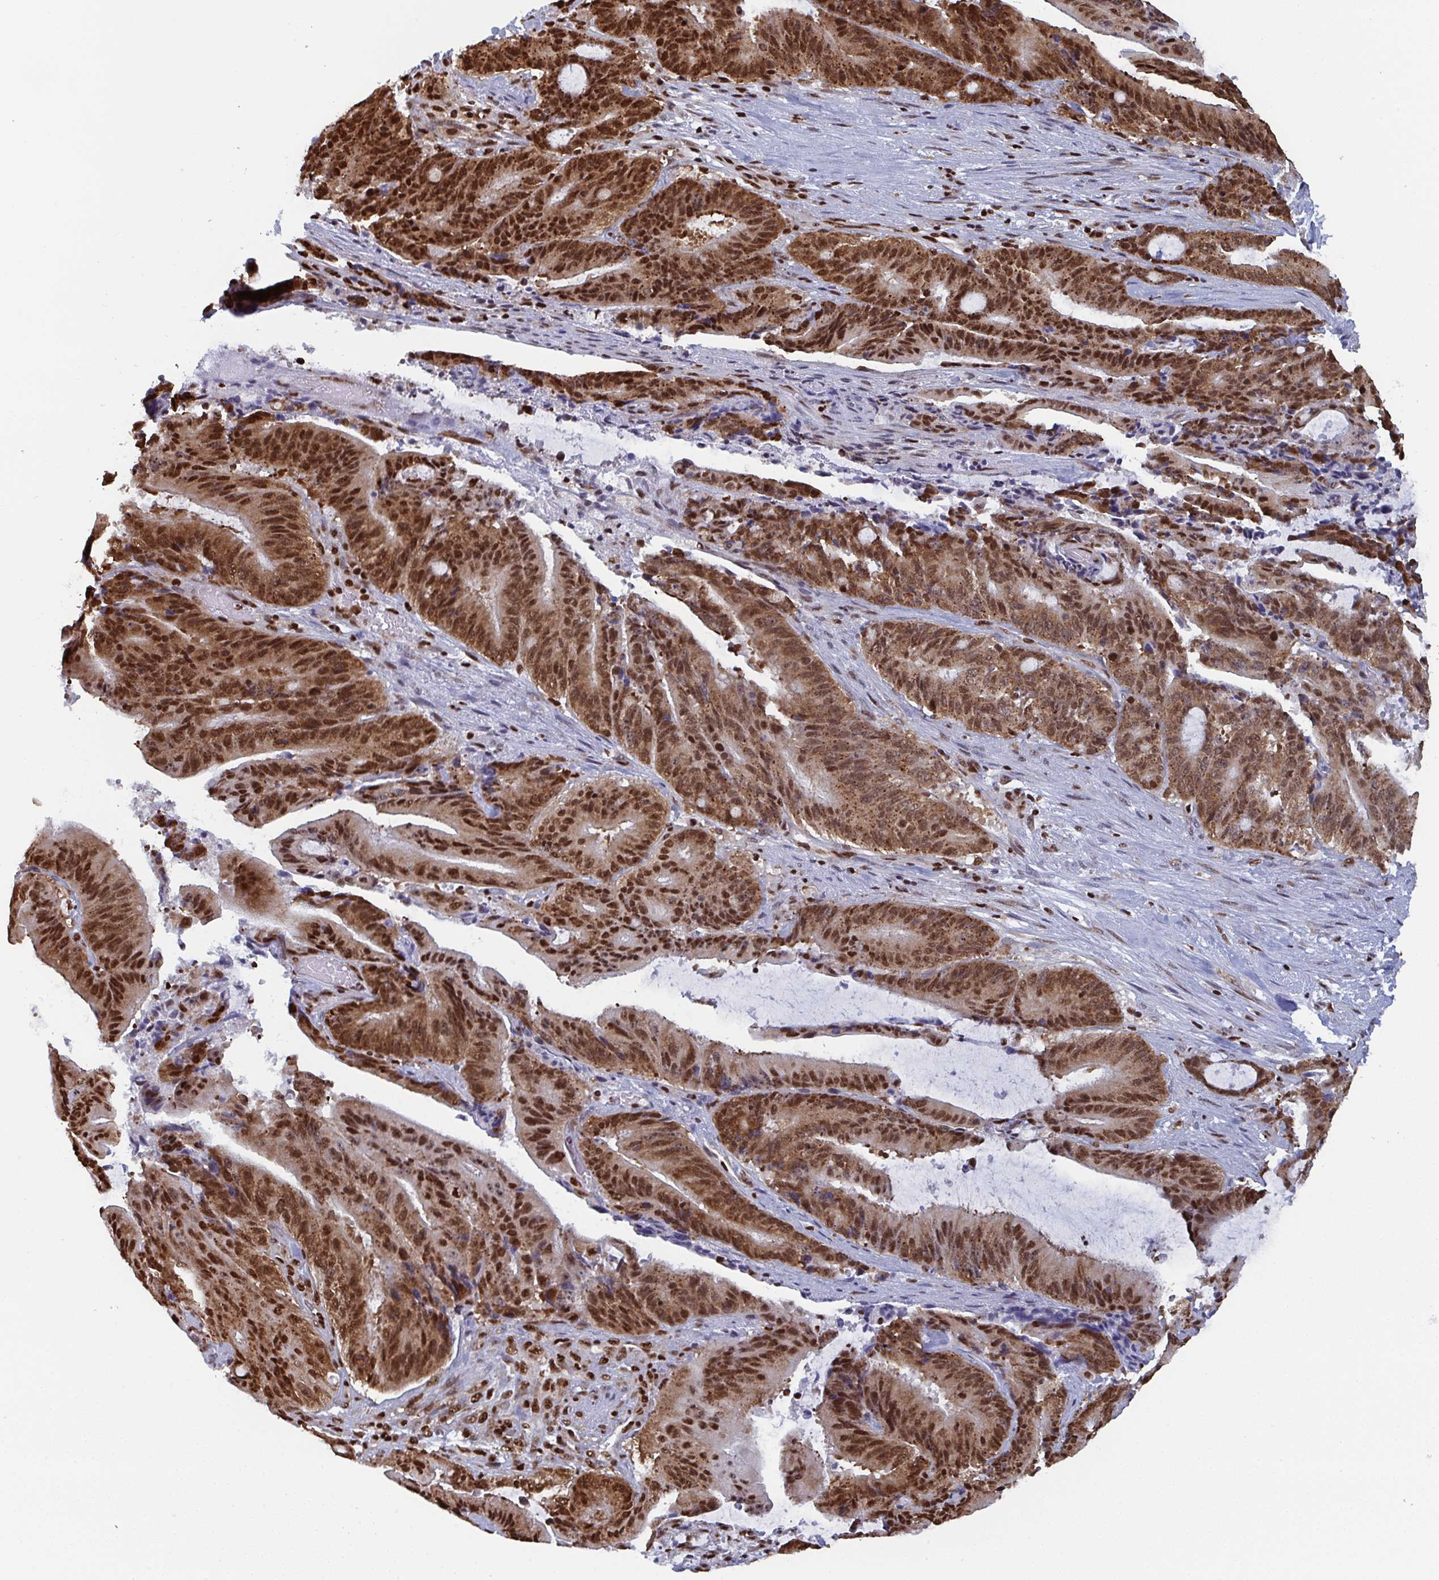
{"staining": {"intensity": "strong", "quantity": ">75%", "location": "cytoplasmic/membranous,nuclear"}, "tissue": "liver cancer", "cell_type": "Tumor cells", "image_type": "cancer", "snomed": [{"axis": "morphology", "description": "Normal tissue, NOS"}, {"axis": "morphology", "description": "Cholangiocarcinoma"}, {"axis": "topography", "description": "Liver"}, {"axis": "topography", "description": "Peripheral nerve tissue"}], "caption": "DAB (3,3'-diaminobenzidine) immunohistochemical staining of human liver cancer (cholangiocarcinoma) shows strong cytoplasmic/membranous and nuclear protein expression in approximately >75% of tumor cells. (IHC, brightfield microscopy, high magnification).", "gene": "GAR1", "patient": {"sex": "female", "age": 73}}